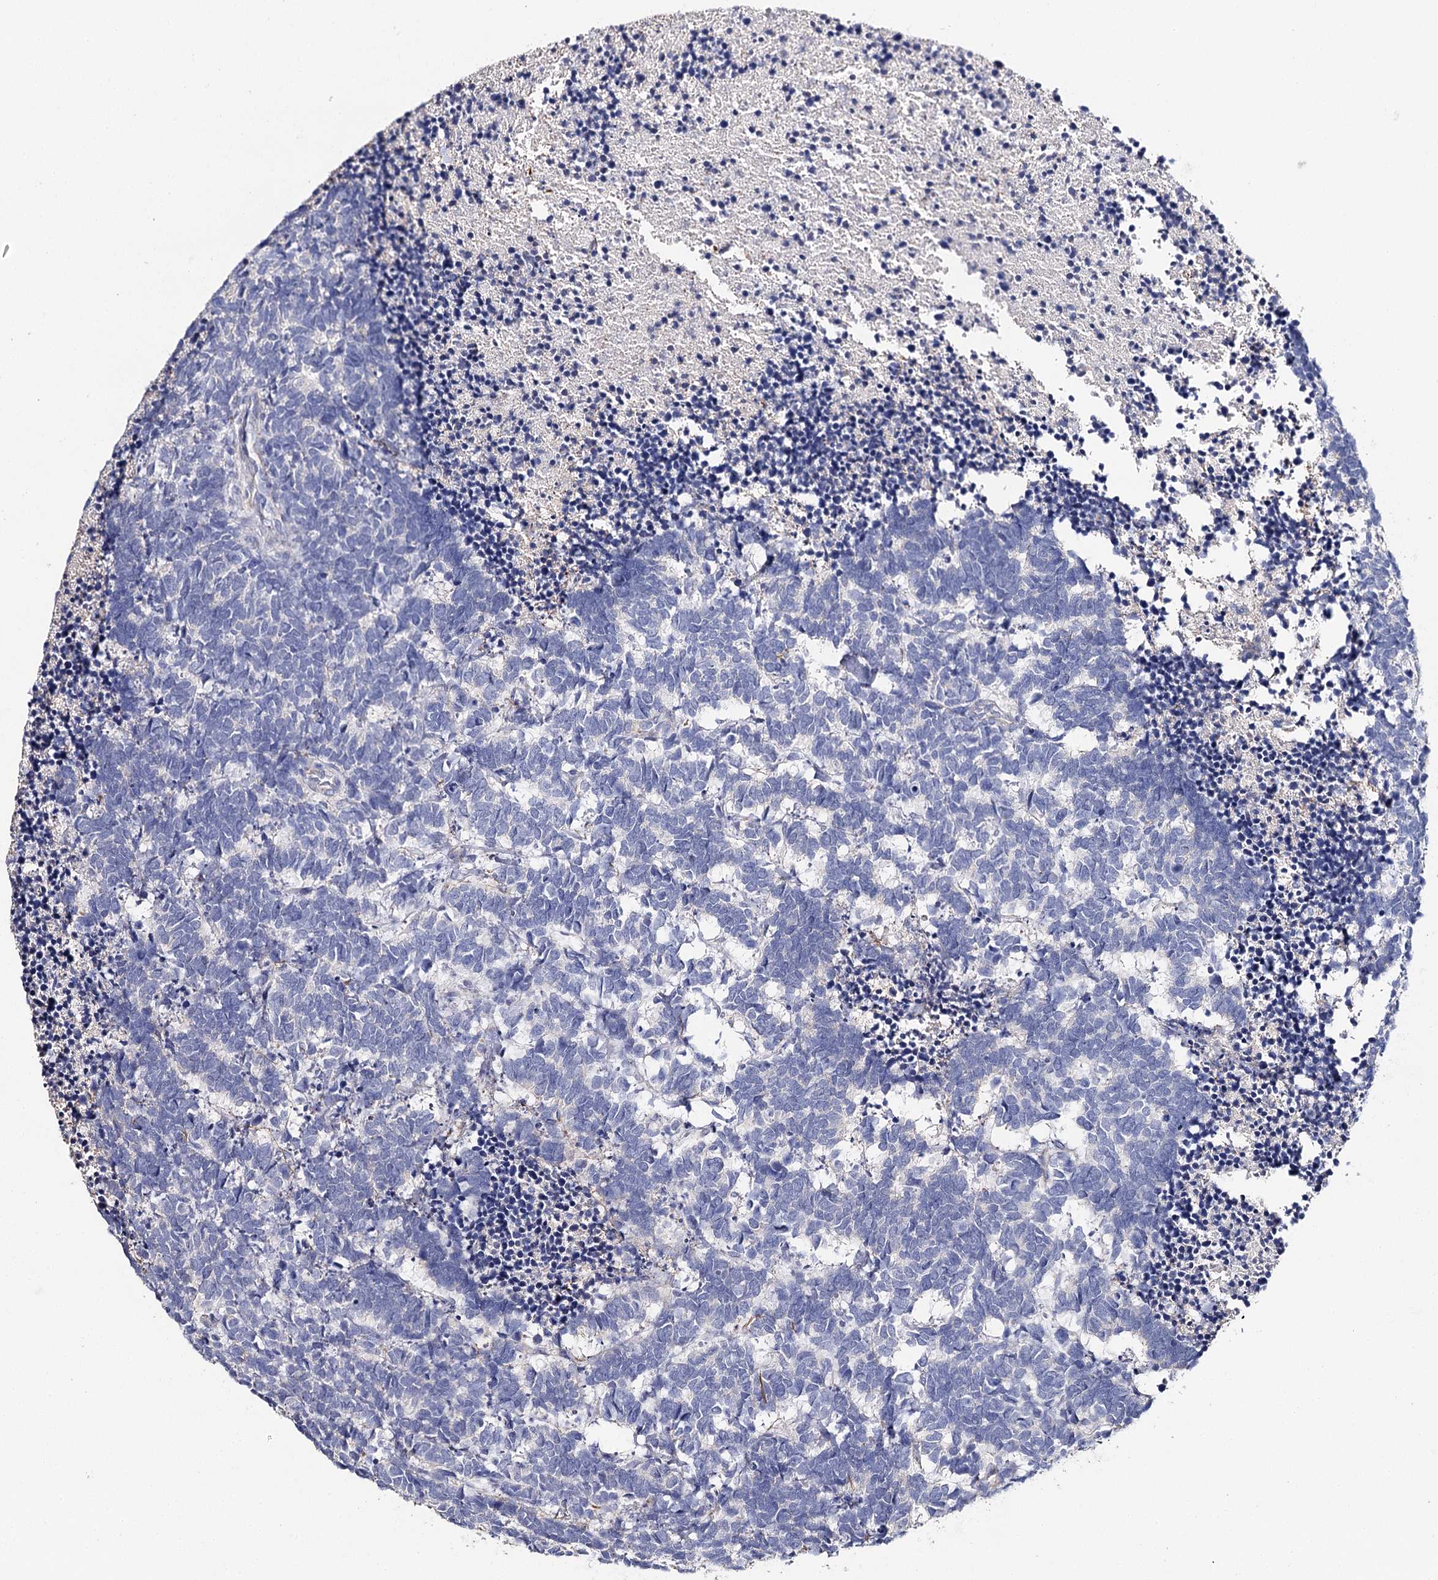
{"staining": {"intensity": "negative", "quantity": "none", "location": "none"}, "tissue": "carcinoid", "cell_type": "Tumor cells", "image_type": "cancer", "snomed": [{"axis": "morphology", "description": "Carcinoma, NOS"}, {"axis": "morphology", "description": "Carcinoid, malignant, NOS"}, {"axis": "topography", "description": "Urinary bladder"}], "caption": "There is no significant staining in tumor cells of malignant carcinoid. (Brightfield microscopy of DAB IHC at high magnification).", "gene": "EPYC", "patient": {"sex": "male", "age": 57}}